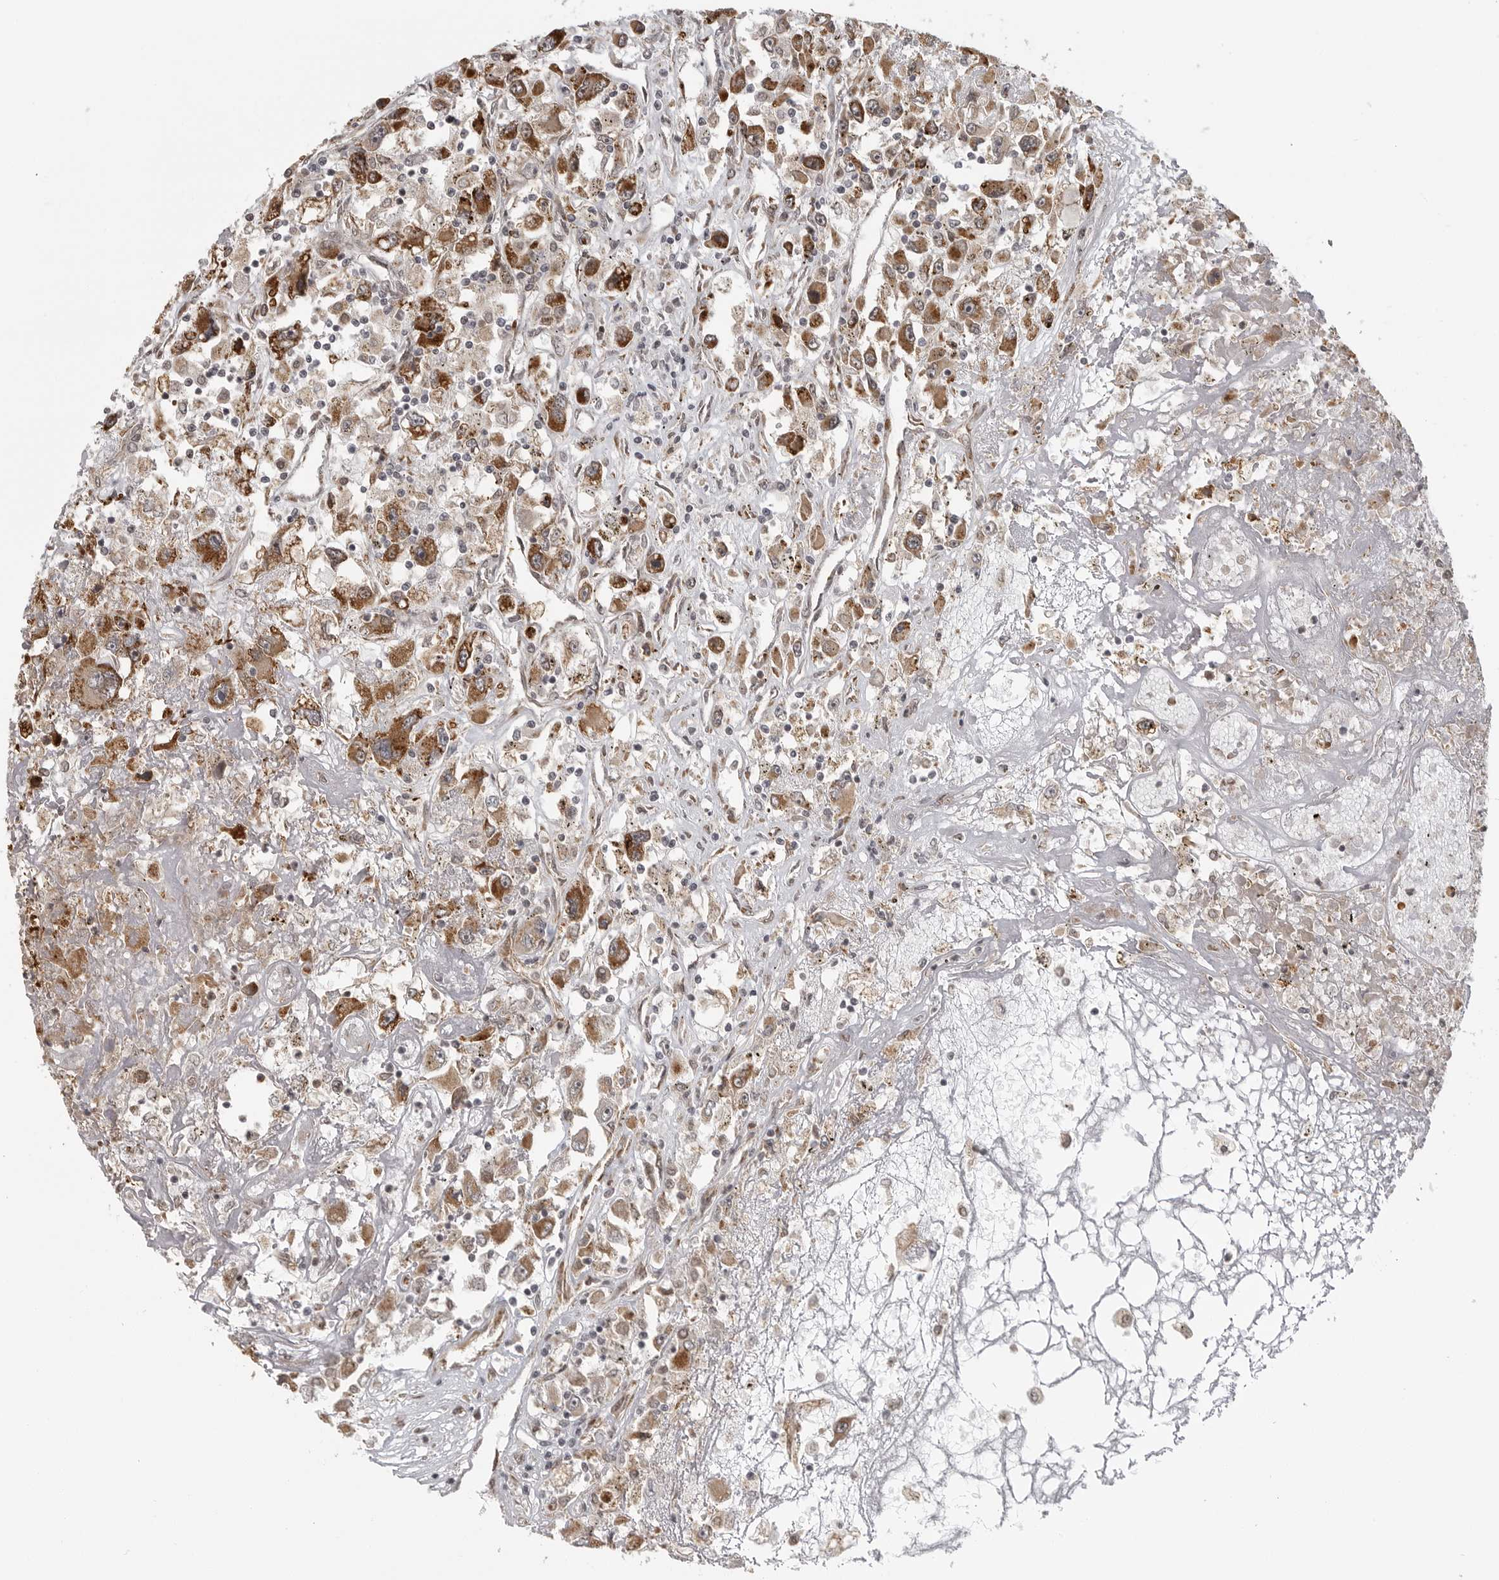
{"staining": {"intensity": "moderate", "quantity": ">75%", "location": "cytoplasmic/membranous"}, "tissue": "renal cancer", "cell_type": "Tumor cells", "image_type": "cancer", "snomed": [{"axis": "morphology", "description": "Adenocarcinoma, NOS"}, {"axis": "topography", "description": "Kidney"}], "caption": "Immunohistochemical staining of renal cancer (adenocarcinoma) shows medium levels of moderate cytoplasmic/membranous staining in approximately >75% of tumor cells.", "gene": "ISG20L2", "patient": {"sex": "female", "age": 52}}